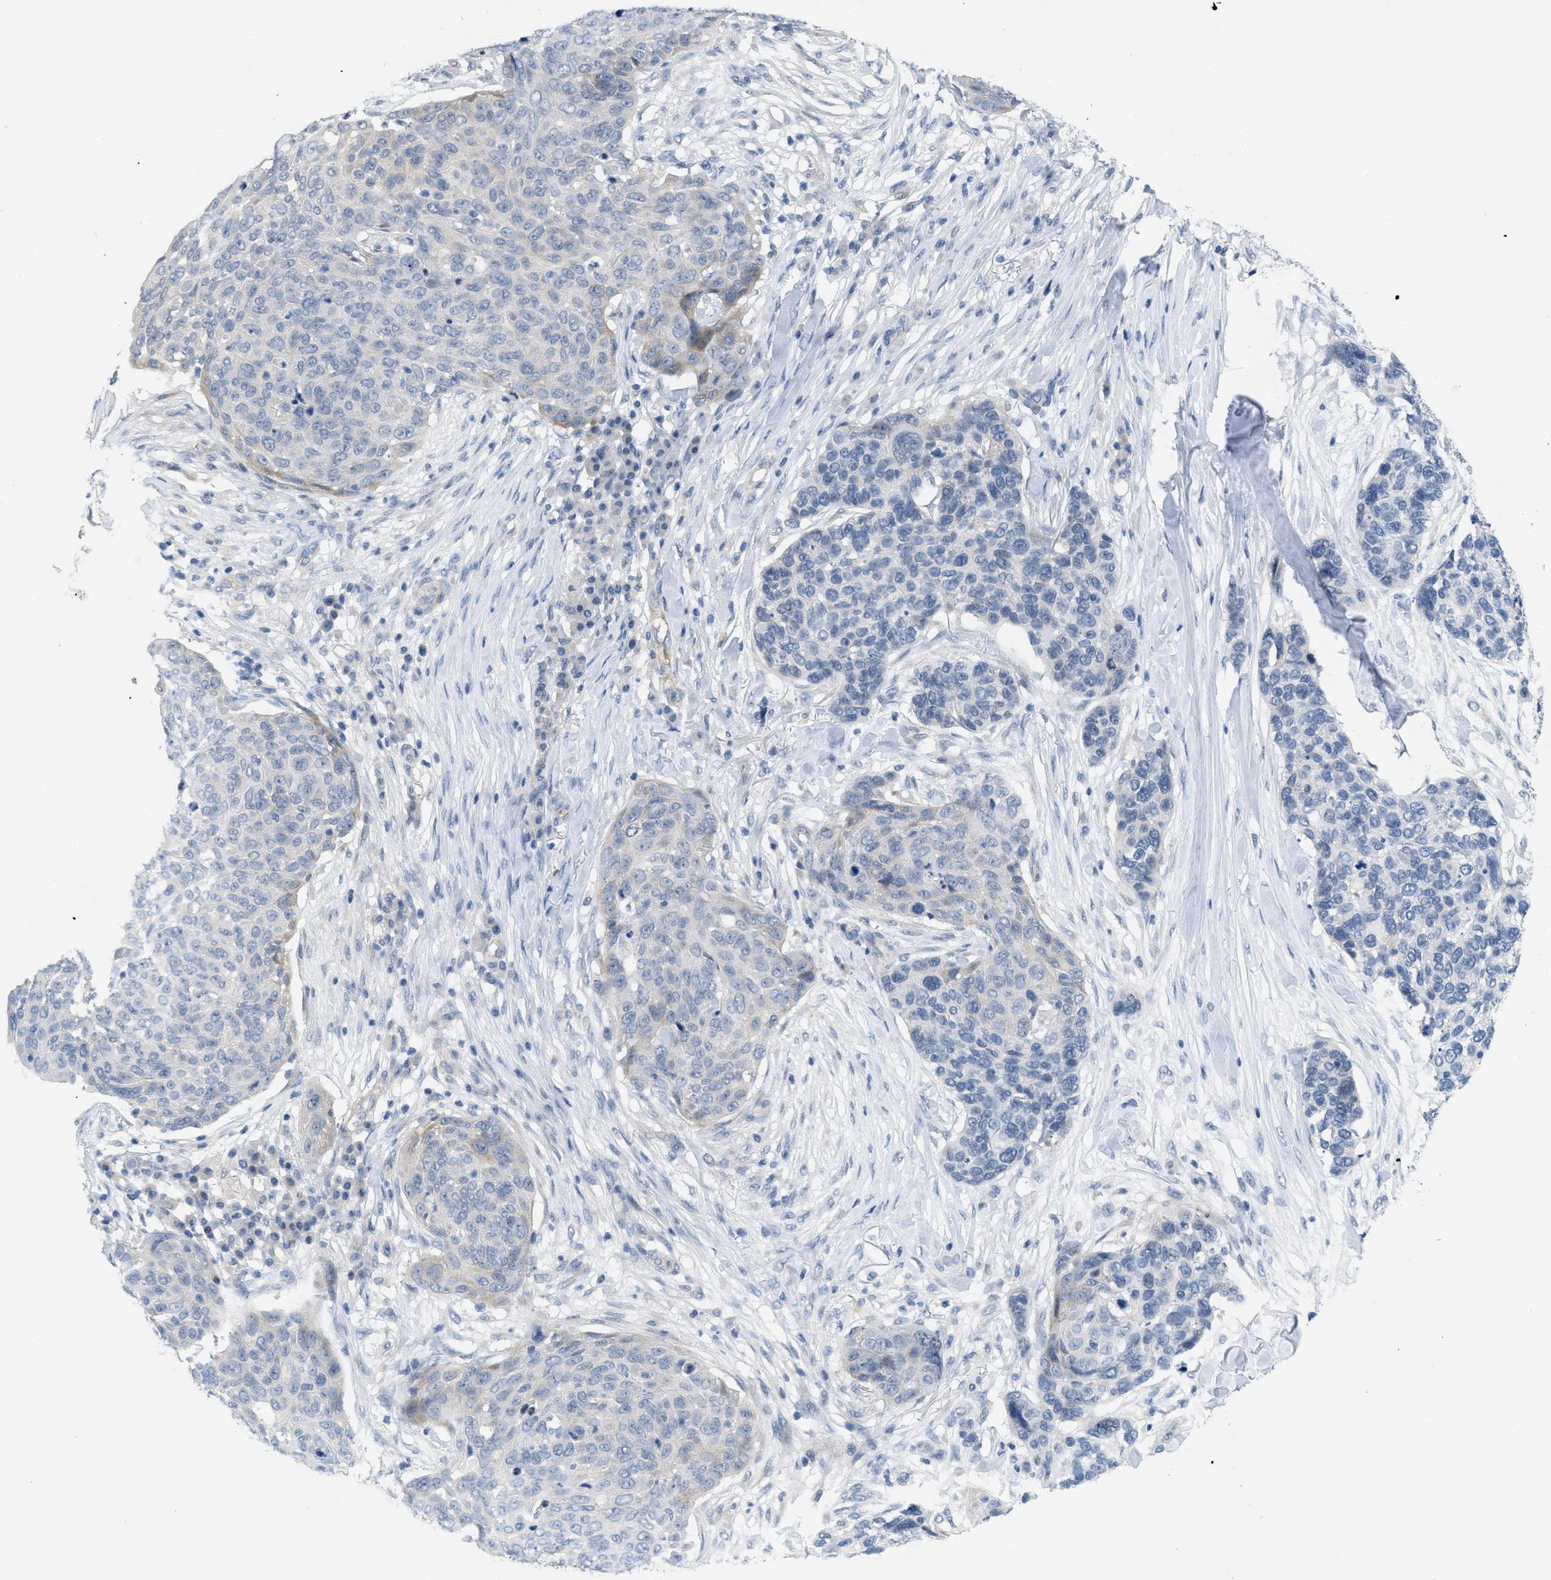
{"staining": {"intensity": "negative", "quantity": "none", "location": "none"}, "tissue": "skin cancer", "cell_type": "Tumor cells", "image_type": "cancer", "snomed": [{"axis": "morphology", "description": "Squamous cell carcinoma in situ, NOS"}, {"axis": "morphology", "description": "Squamous cell carcinoma, NOS"}, {"axis": "topography", "description": "Skin"}], "caption": "Micrograph shows no protein expression in tumor cells of skin cancer tissue. (DAB immunohistochemistry, high magnification).", "gene": "TNFAIP1", "patient": {"sex": "male", "age": 93}}